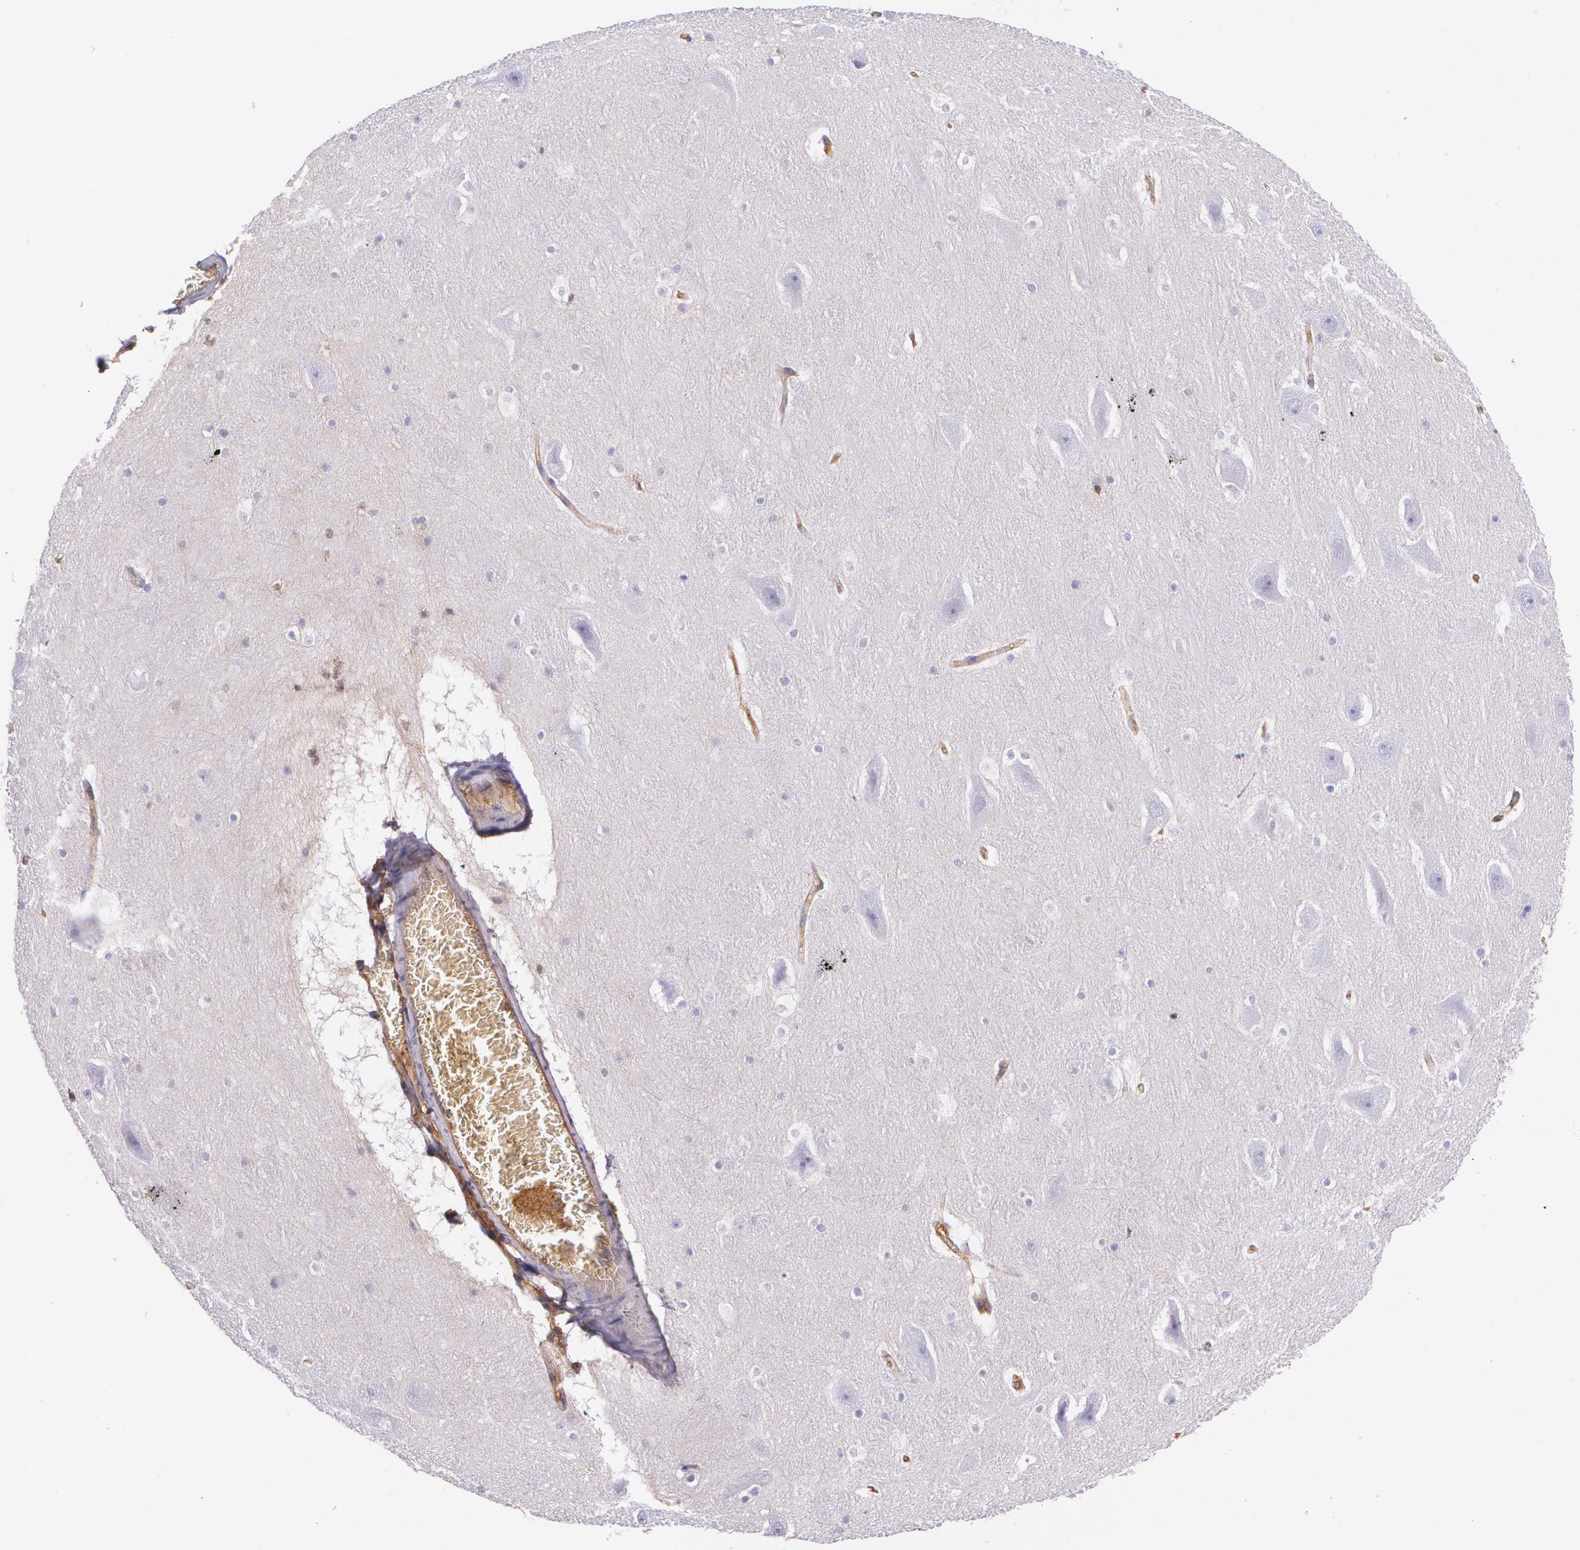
{"staining": {"intensity": "negative", "quantity": "none", "location": "none"}, "tissue": "hippocampus", "cell_type": "Glial cells", "image_type": "normal", "snomed": [{"axis": "morphology", "description": "Normal tissue, NOS"}, {"axis": "topography", "description": "Hippocampus"}], "caption": "Immunohistochemical staining of benign human hippocampus exhibits no significant positivity in glial cells. Brightfield microscopy of IHC stained with DAB (brown) and hematoxylin (blue), captured at high magnification.", "gene": "B2M", "patient": {"sex": "male", "age": 45}}